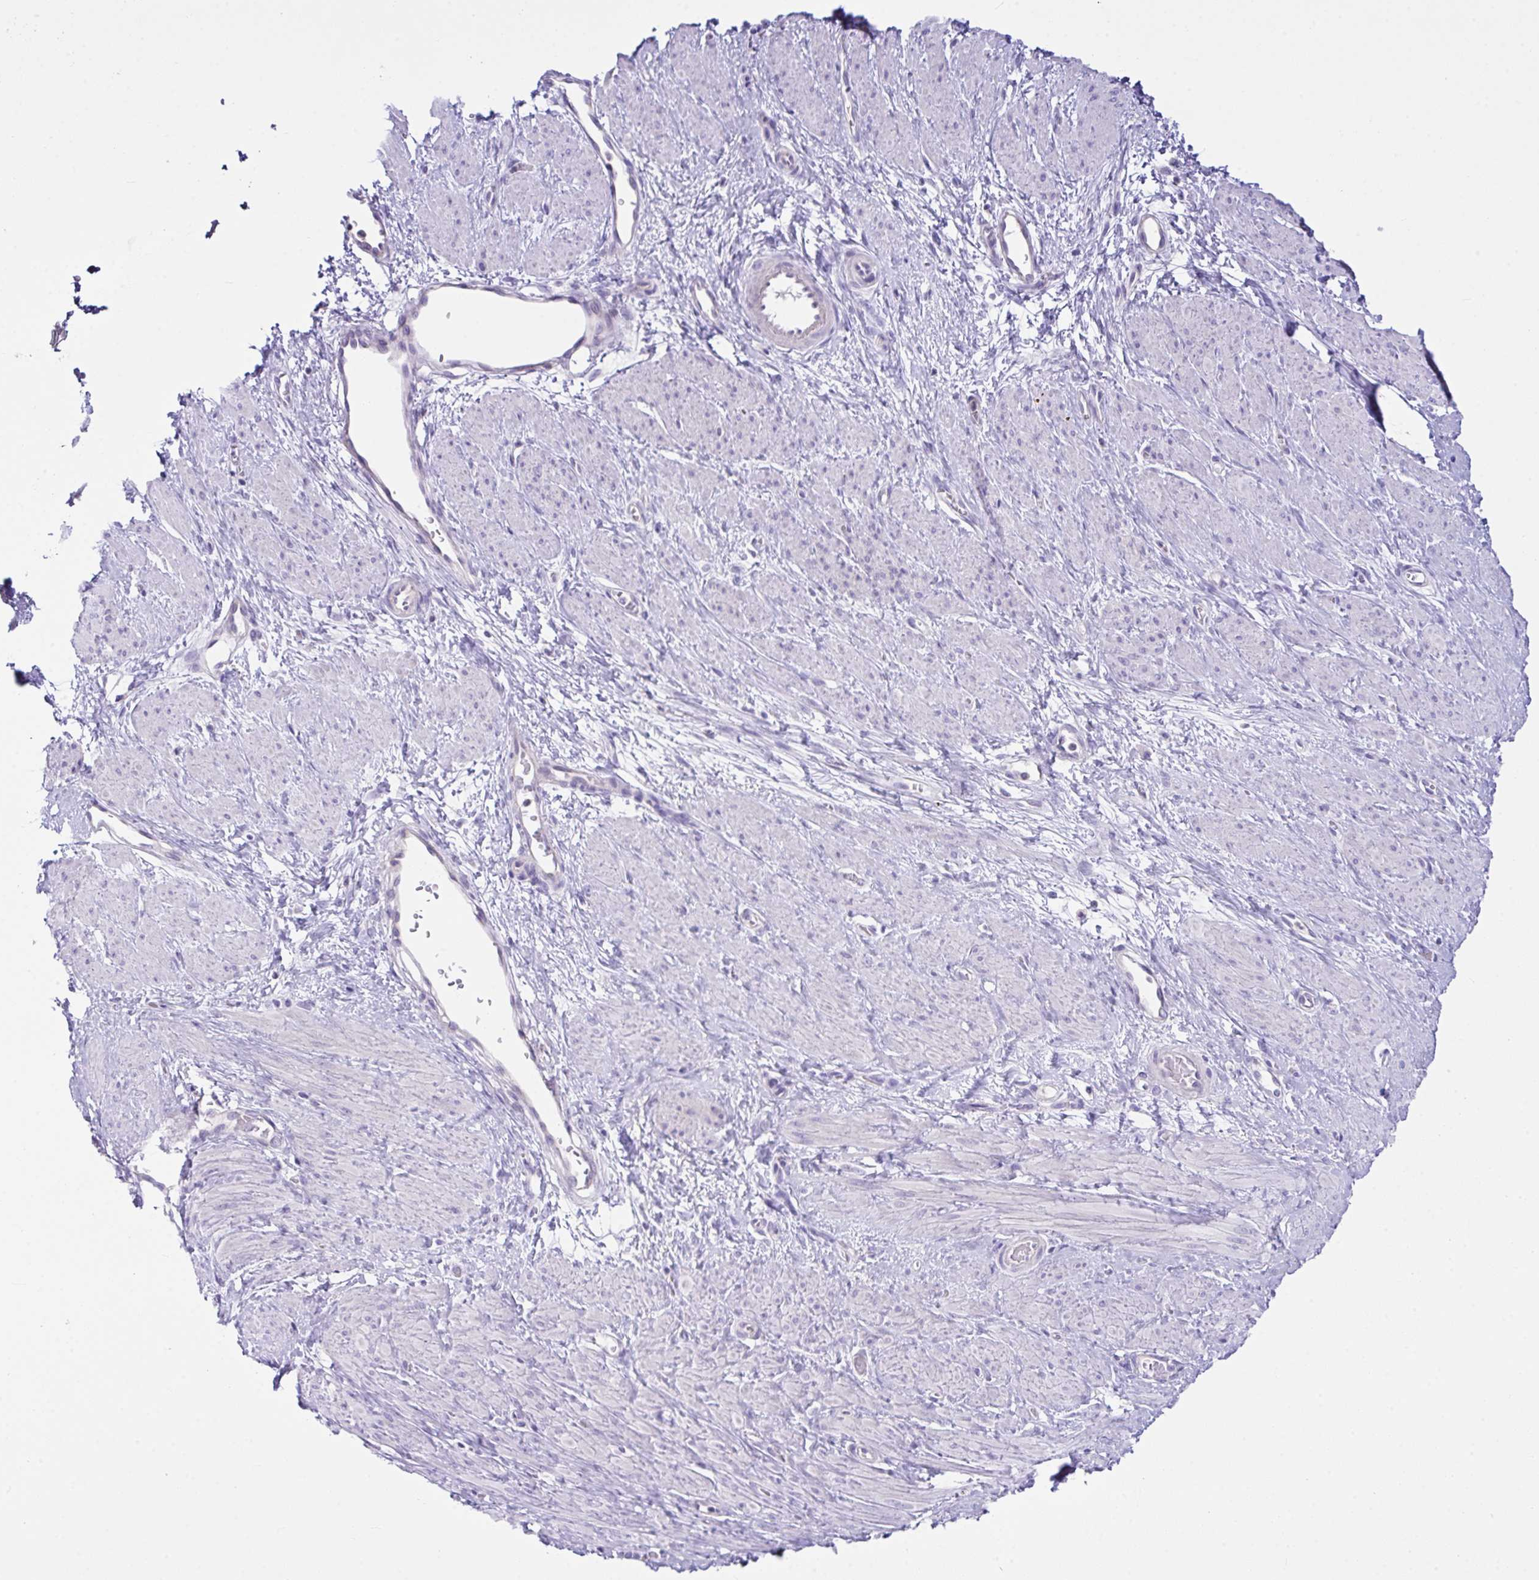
{"staining": {"intensity": "negative", "quantity": "none", "location": "none"}, "tissue": "smooth muscle", "cell_type": "Smooth muscle cells", "image_type": "normal", "snomed": [{"axis": "morphology", "description": "Normal tissue, NOS"}, {"axis": "topography", "description": "Smooth muscle"}, {"axis": "topography", "description": "Uterus"}], "caption": "High power microscopy image of an immunohistochemistry (IHC) micrograph of normal smooth muscle, revealing no significant expression in smooth muscle cells.", "gene": "D2HGDH", "patient": {"sex": "female", "age": 39}}